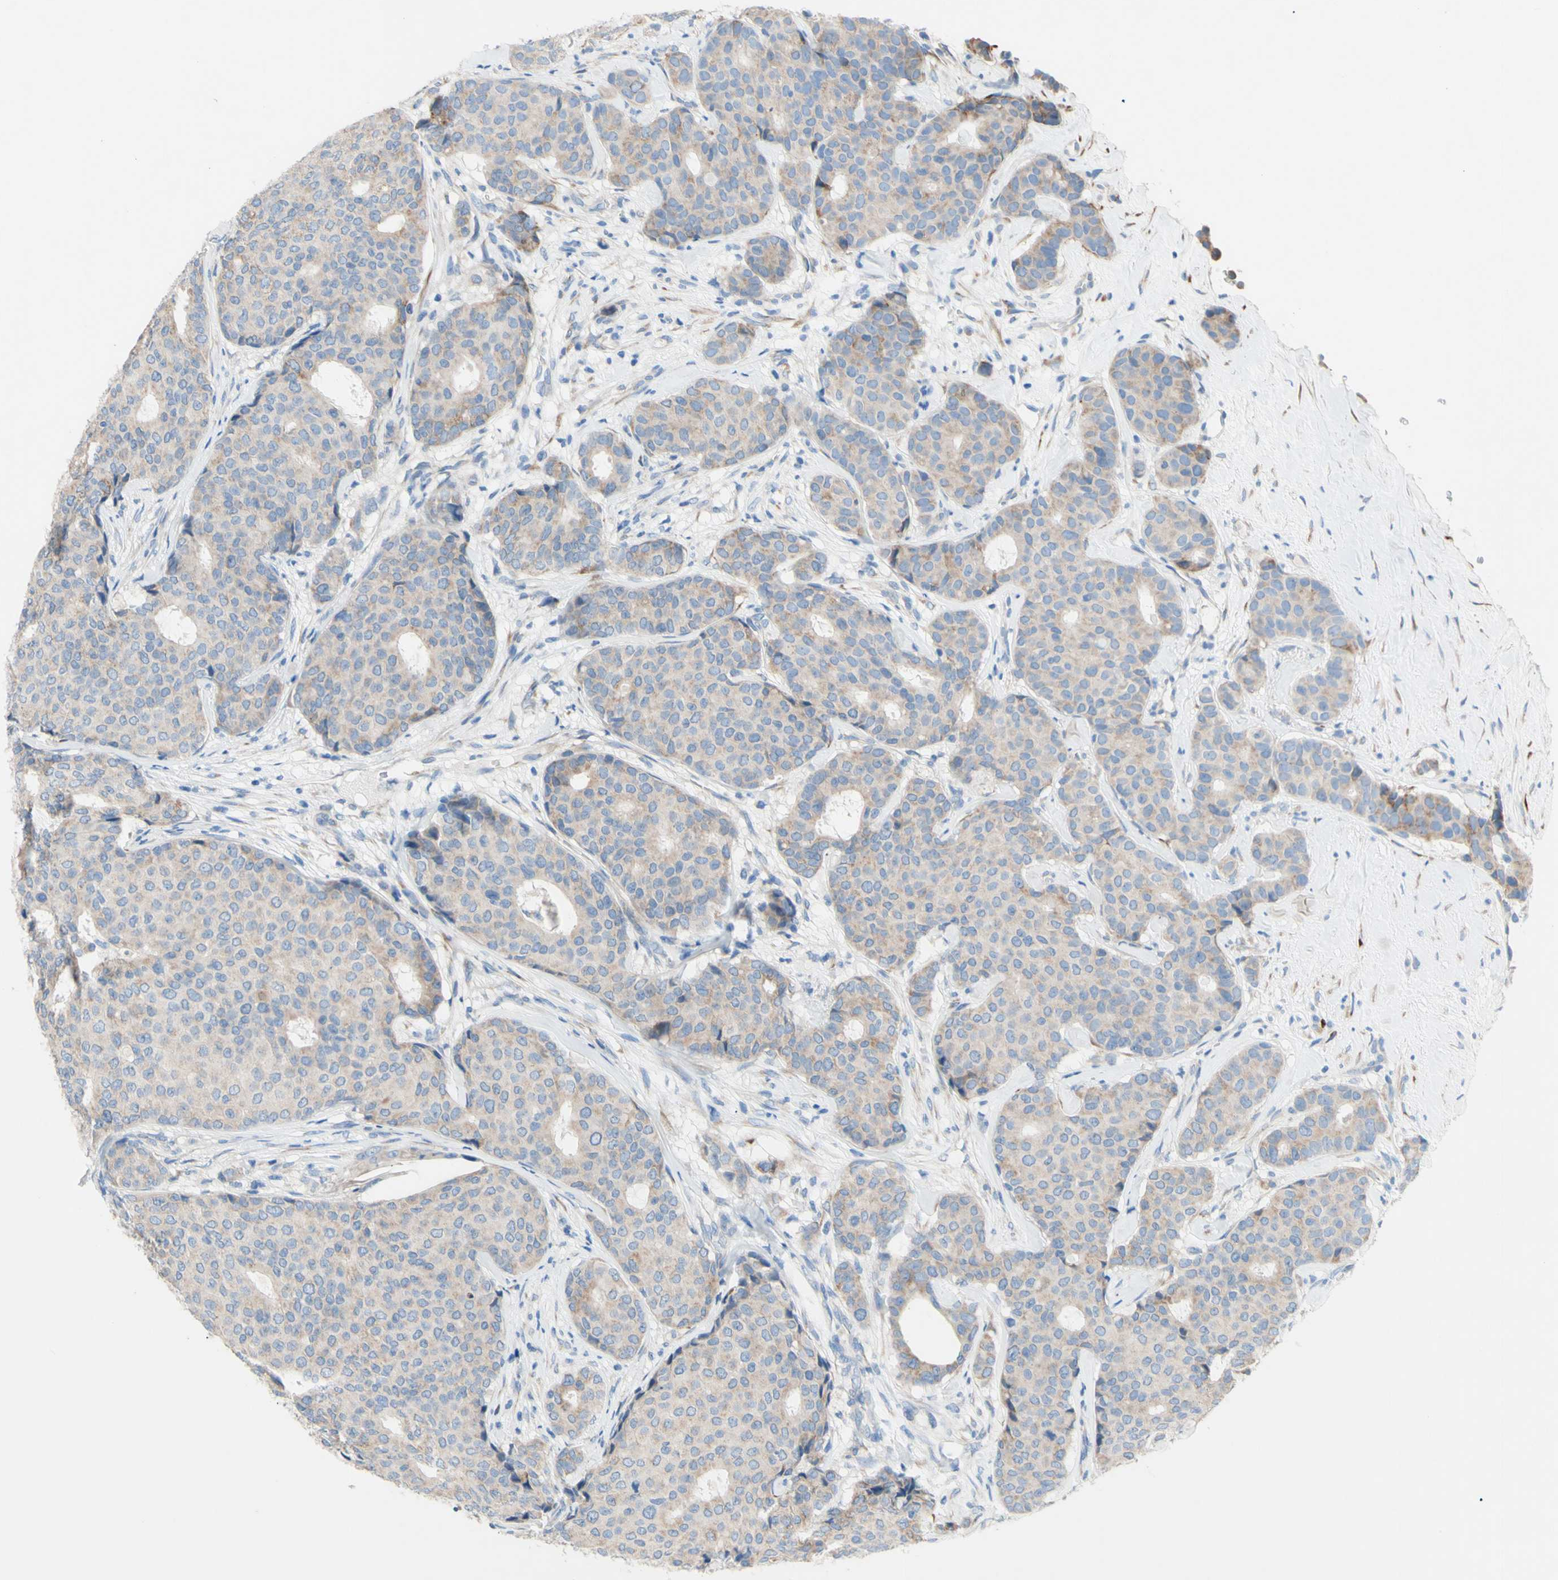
{"staining": {"intensity": "weak", "quantity": "<25%", "location": "cytoplasmic/membranous"}, "tissue": "breast cancer", "cell_type": "Tumor cells", "image_type": "cancer", "snomed": [{"axis": "morphology", "description": "Duct carcinoma"}, {"axis": "topography", "description": "Breast"}], "caption": "This is a photomicrograph of immunohistochemistry (IHC) staining of breast intraductal carcinoma, which shows no expression in tumor cells.", "gene": "TMIGD2", "patient": {"sex": "female", "age": 75}}